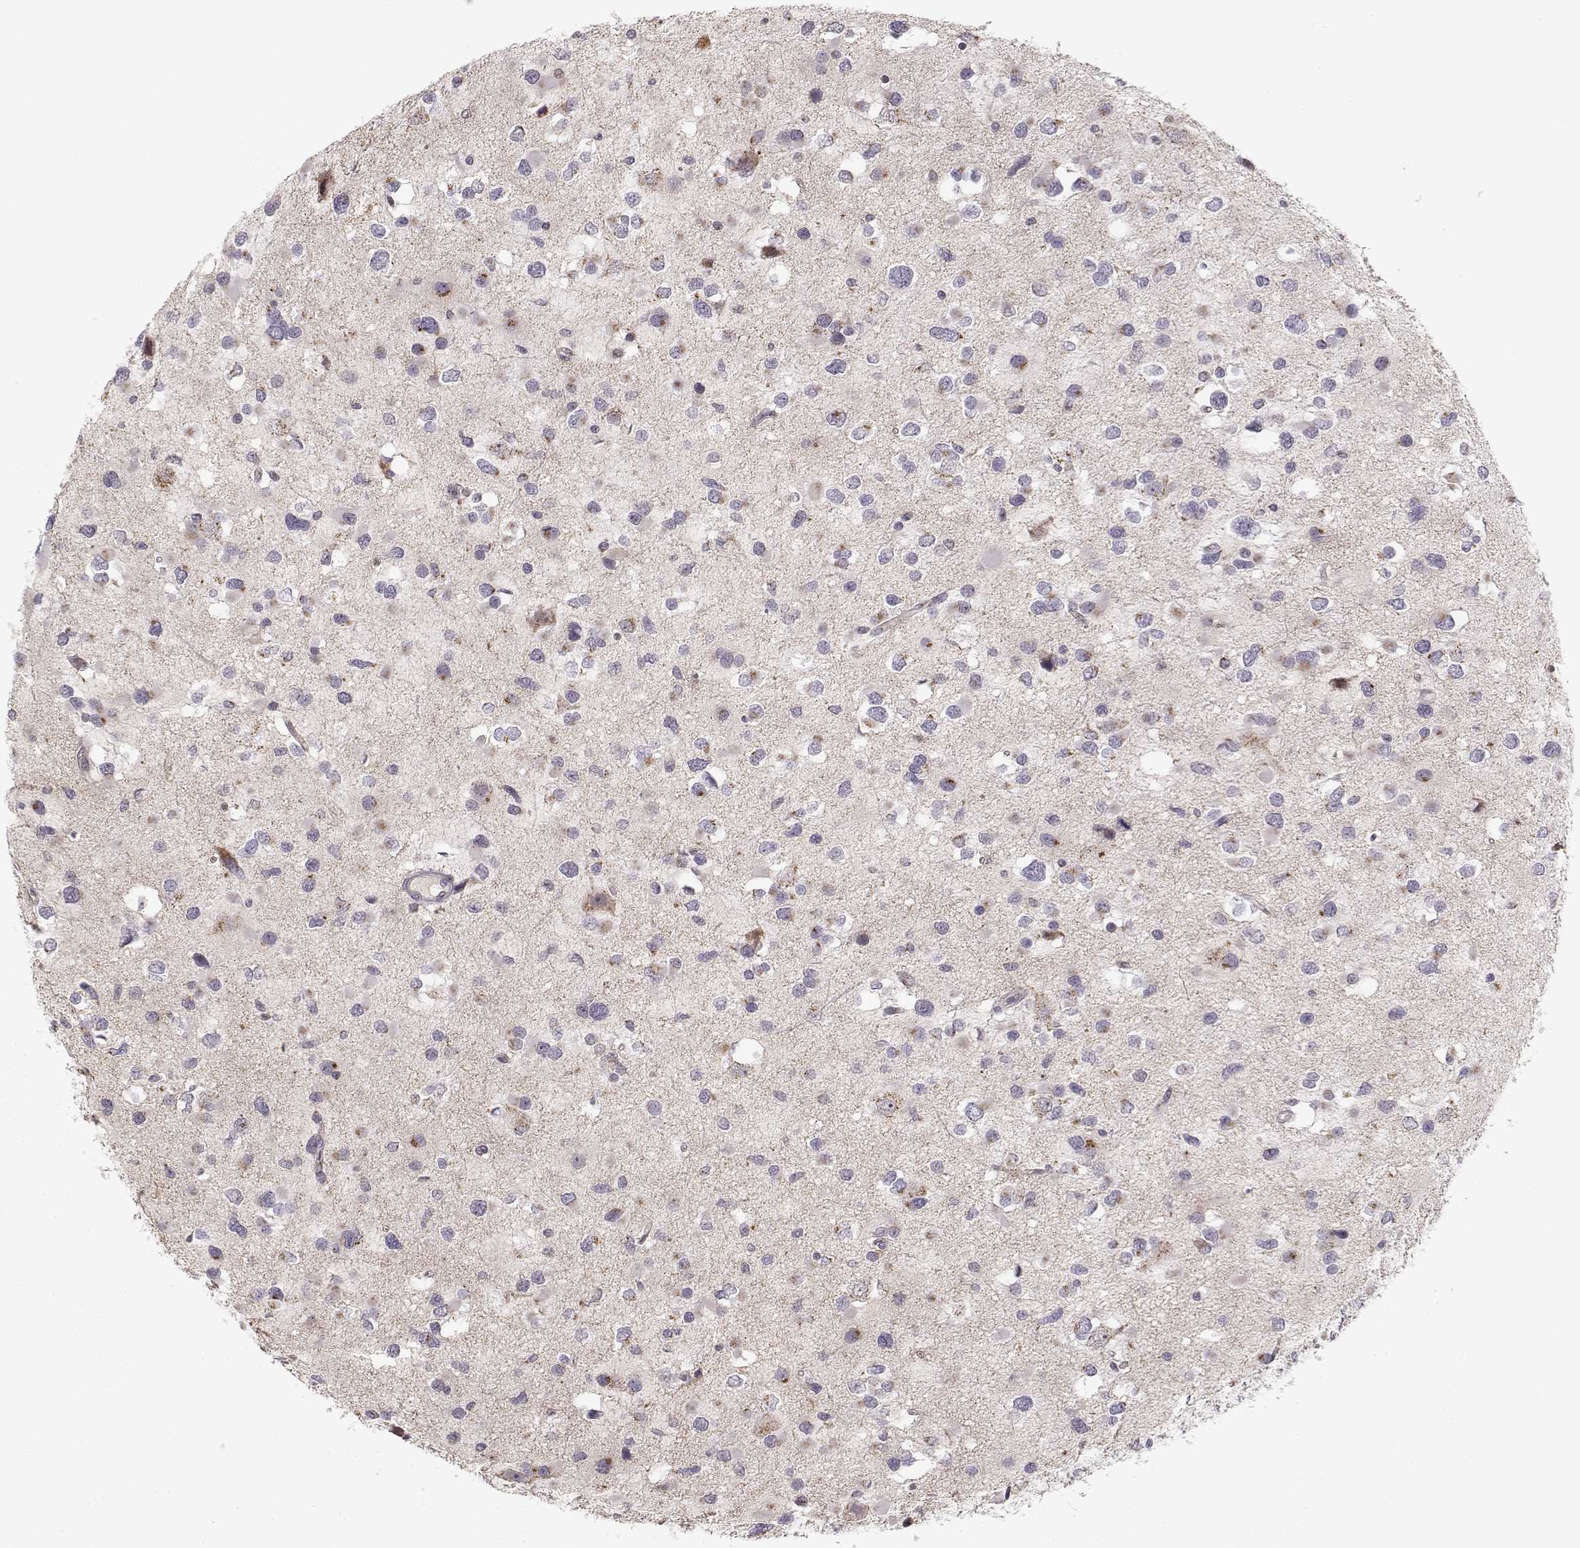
{"staining": {"intensity": "negative", "quantity": "none", "location": "none"}, "tissue": "glioma", "cell_type": "Tumor cells", "image_type": "cancer", "snomed": [{"axis": "morphology", "description": "Glioma, malignant, Low grade"}, {"axis": "topography", "description": "Brain"}], "caption": "The photomicrograph reveals no significant staining in tumor cells of malignant glioma (low-grade). The staining was performed using DAB to visualize the protein expression in brown, while the nuclei were stained in blue with hematoxylin (Magnification: 20x).", "gene": "SLC4A5", "patient": {"sex": "female", "age": 32}}